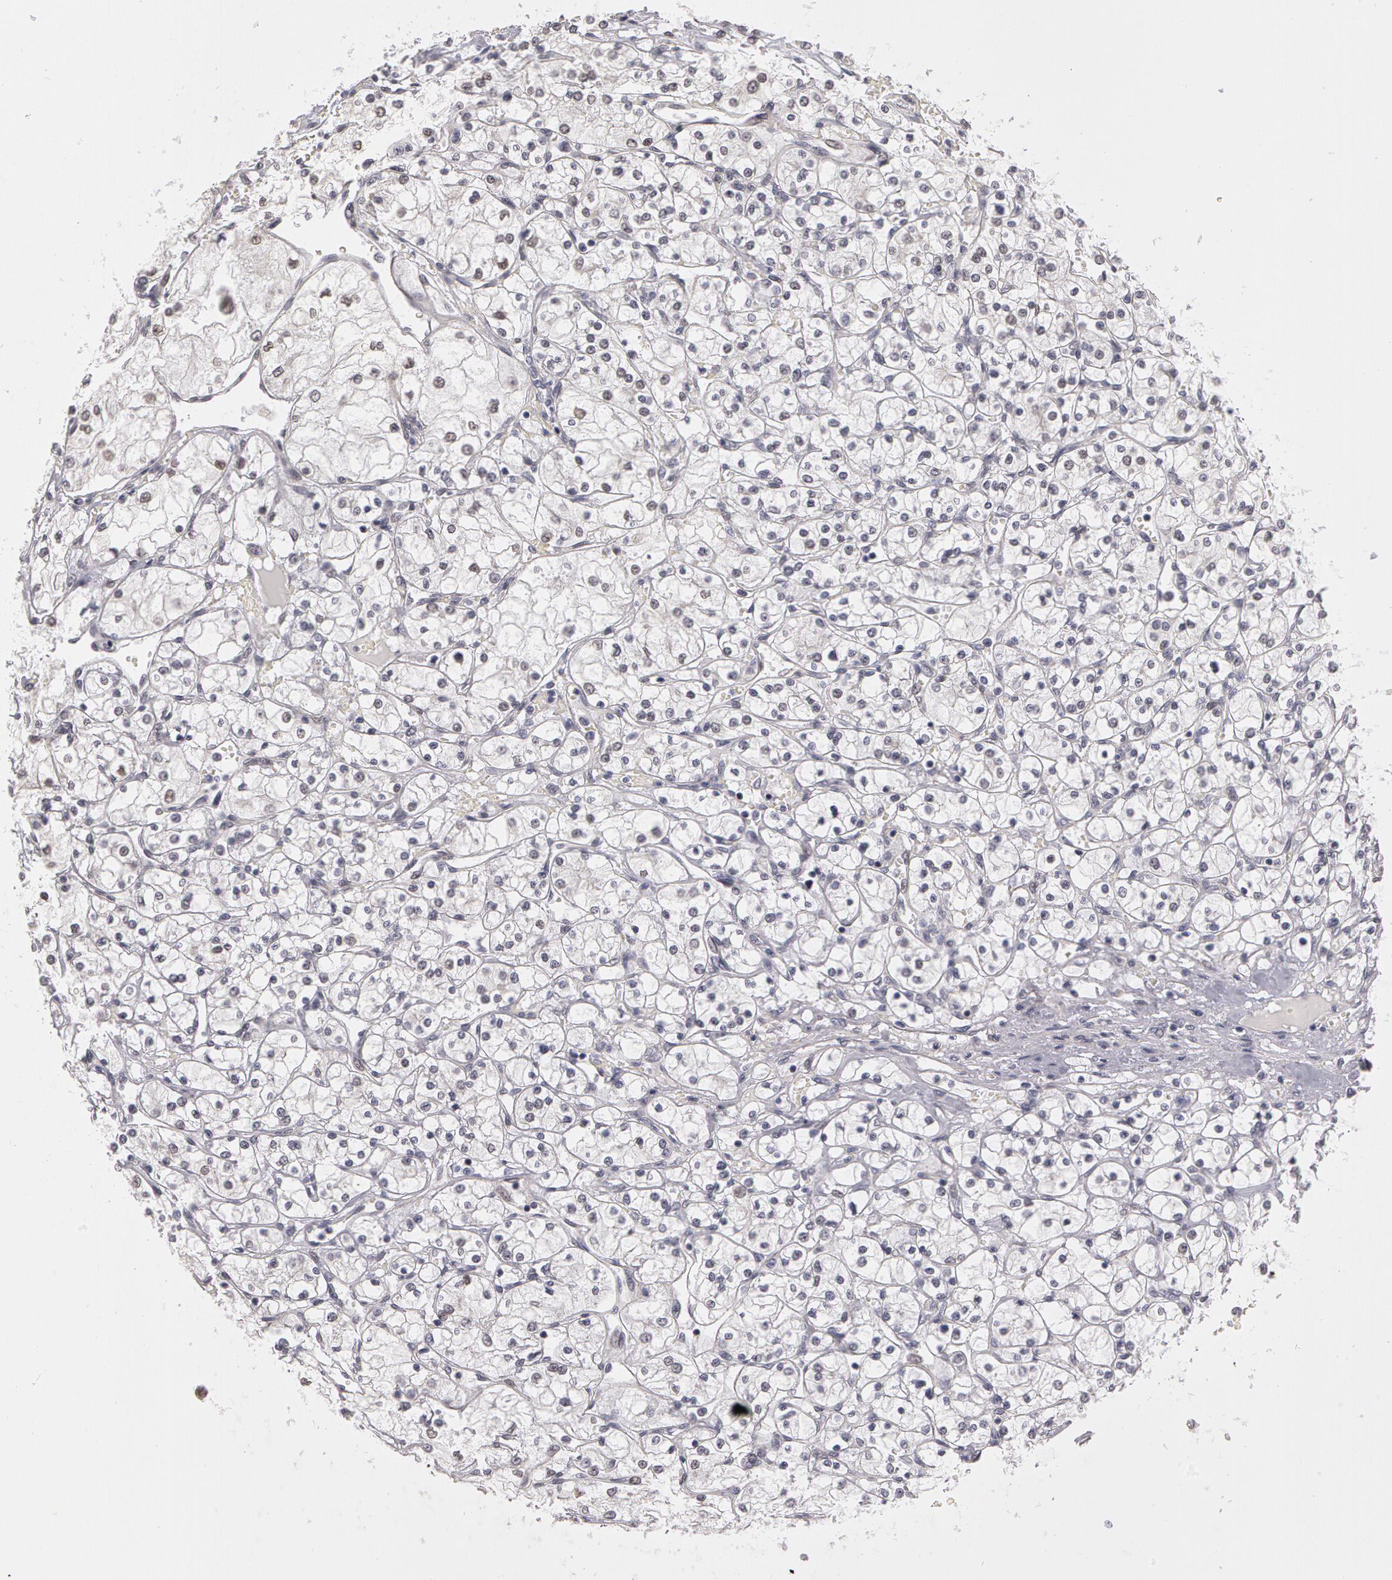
{"staining": {"intensity": "negative", "quantity": "none", "location": "none"}, "tissue": "renal cancer", "cell_type": "Tumor cells", "image_type": "cancer", "snomed": [{"axis": "morphology", "description": "Adenocarcinoma, NOS"}, {"axis": "topography", "description": "Kidney"}], "caption": "High magnification brightfield microscopy of renal adenocarcinoma stained with DAB (brown) and counterstained with hematoxylin (blue): tumor cells show no significant positivity. (DAB immunohistochemistry (IHC) with hematoxylin counter stain).", "gene": "PRICKLE1", "patient": {"sex": "male", "age": 61}}